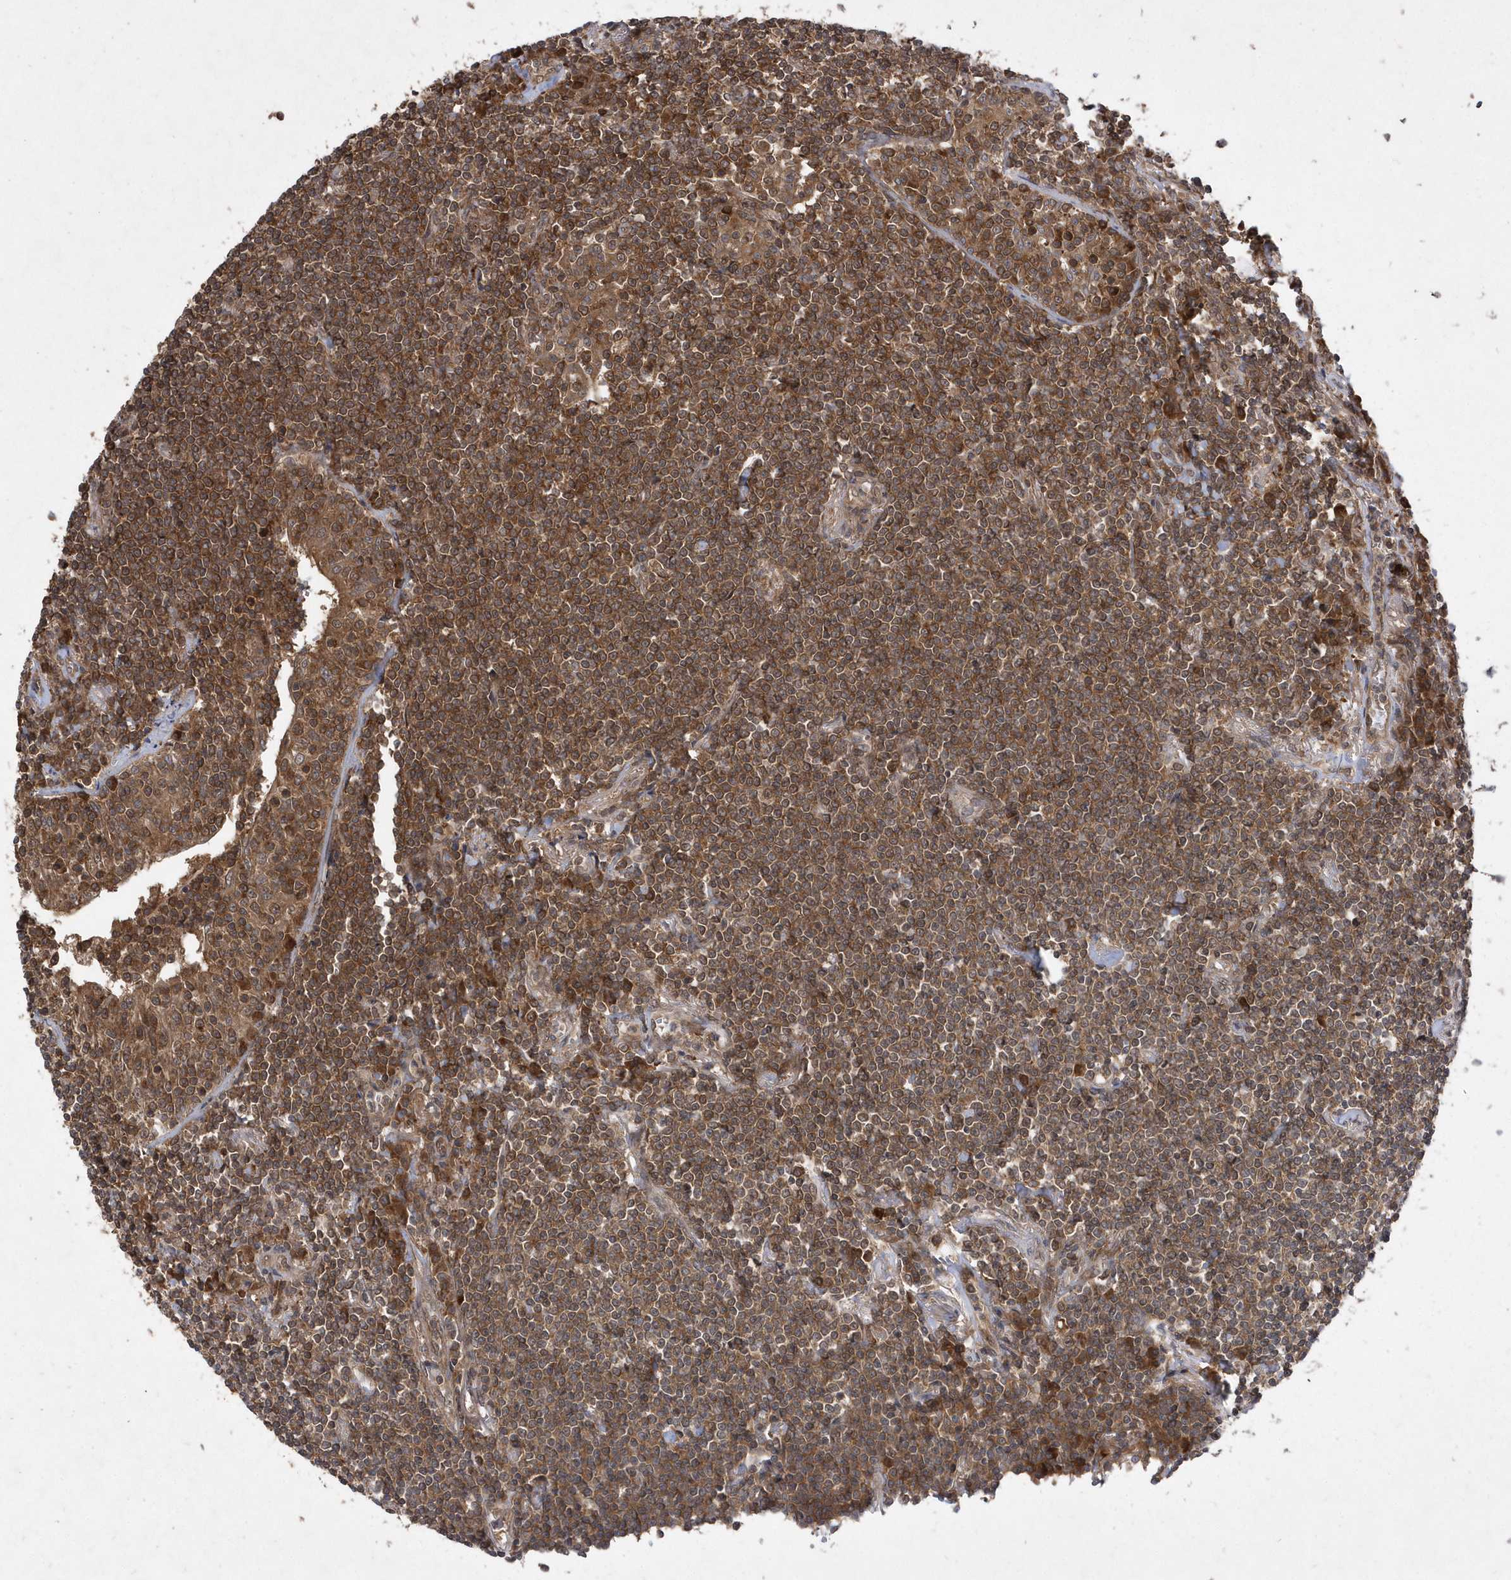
{"staining": {"intensity": "strong", "quantity": ">75%", "location": "cytoplasmic/membranous"}, "tissue": "lymphoma", "cell_type": "Tumor cells", "image_type": "cancer", "snomed": [{"axis": "morphology", "description": "Malignant lymphoma, non-Hodgkin's type, Low grade"}, {"axis": "topography", "description": "Lung"}], "caption": "Lymphoma tissue demonstrates strong cytoplasmic/membranous staining in approximately >75% of tumor cells, visualized by immunohistochemistry.", "gene": "GFM2", "patient": {"sex": "female", "age": 71}}